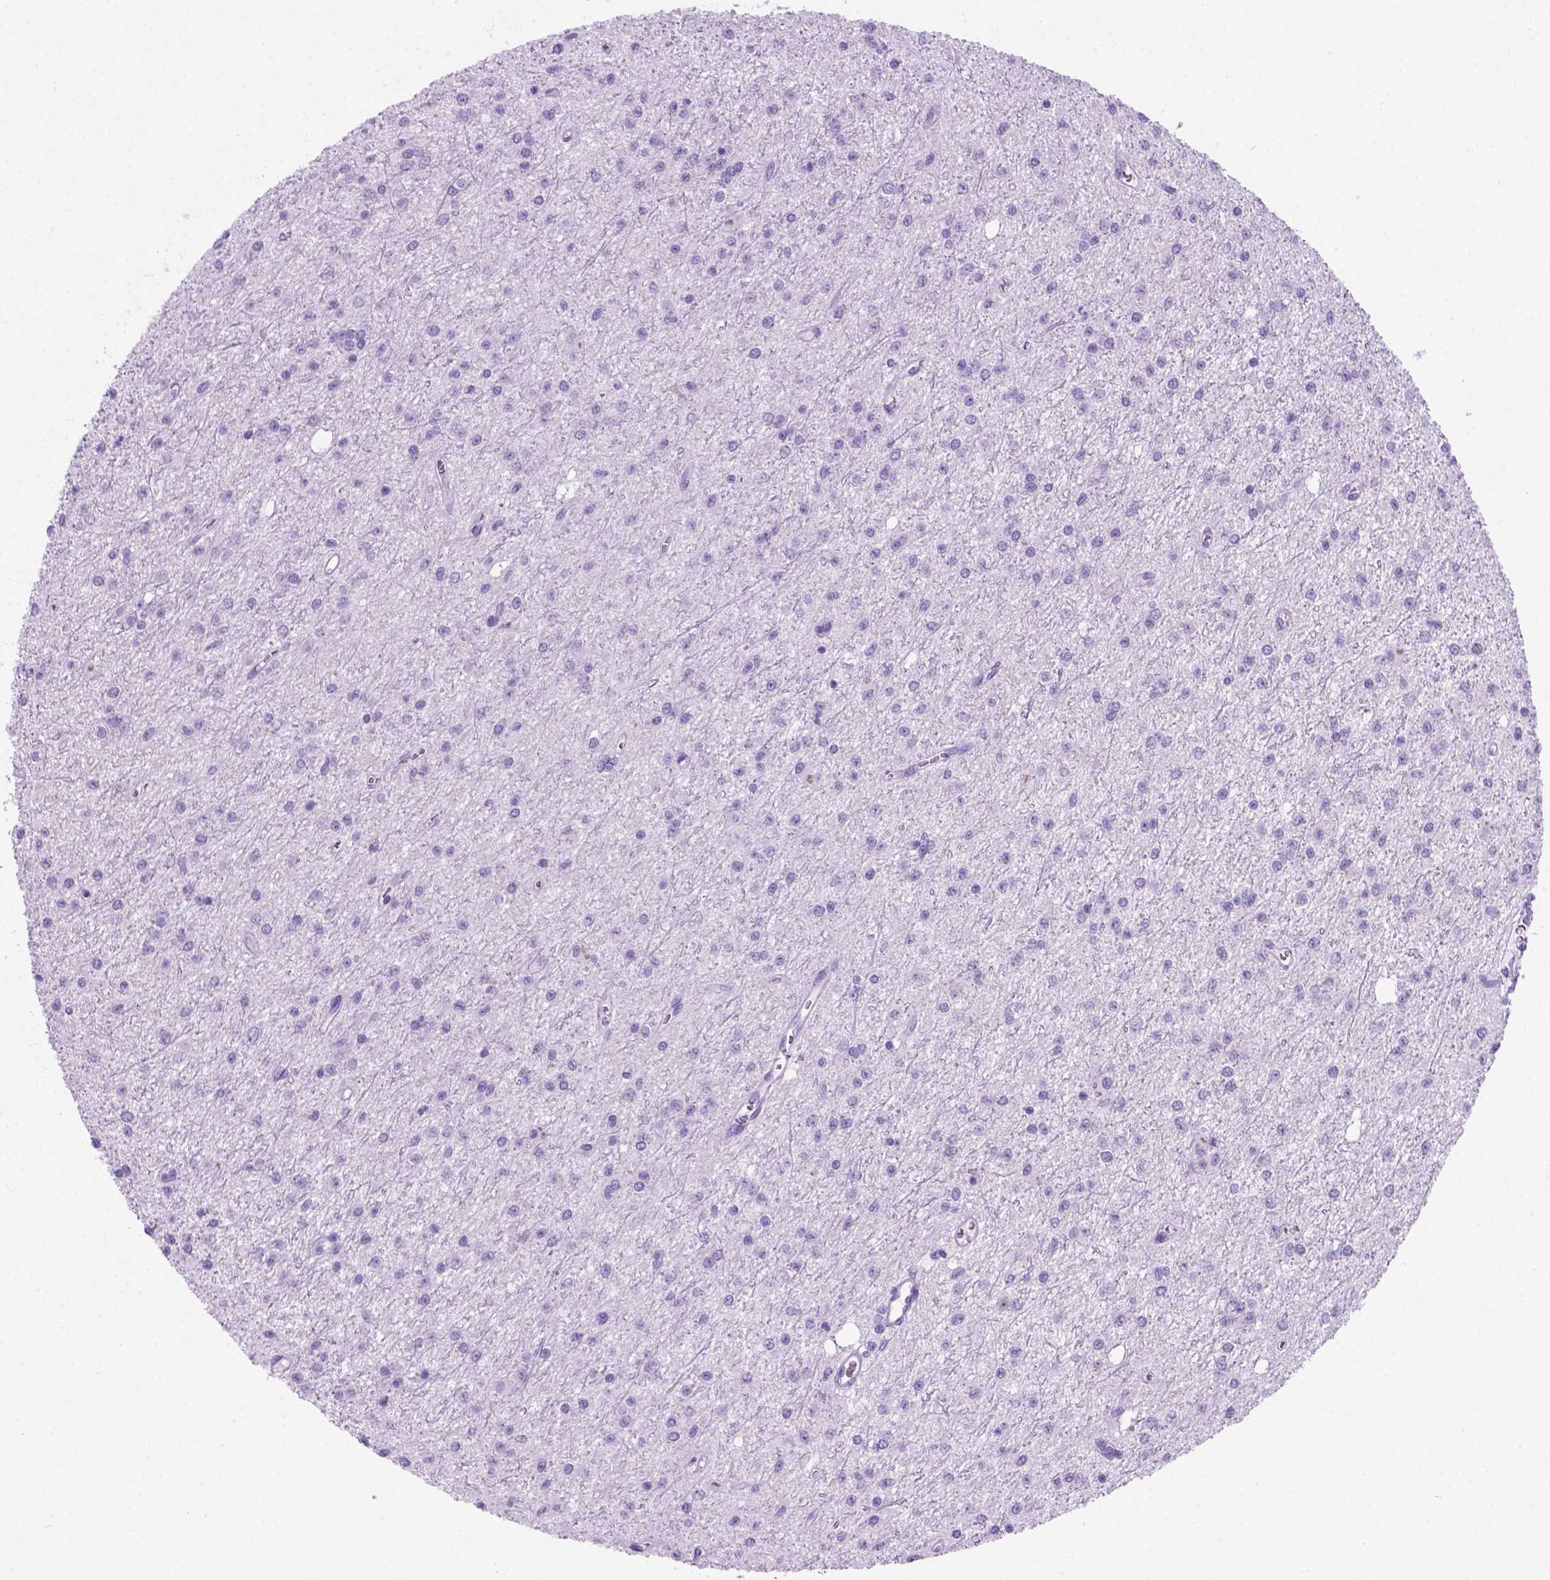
{"staining": {"intensity": "negative", "quantity": "none", "location": "none"}, "tissue": "glioma", "cell_type": "Tumor cells", "image_type": "cancer", "snomed": [{"axis": "morphology", "description": "Glioma, malignant, Low grade"}, {"axis": "topography", "description": "Brain"}], "caption": "A high-resolution image shows IHC staining of glioma, which exhibits no significant staining in tumor cells. Brightfield microscopy of IHC stained with DAB (3,3'-diaminobenzidine) (brown) and hematoxylin (blue), captured at high magnification.", "gene": "C17orf107", "patient": {"sex": "female", "age": 45}}